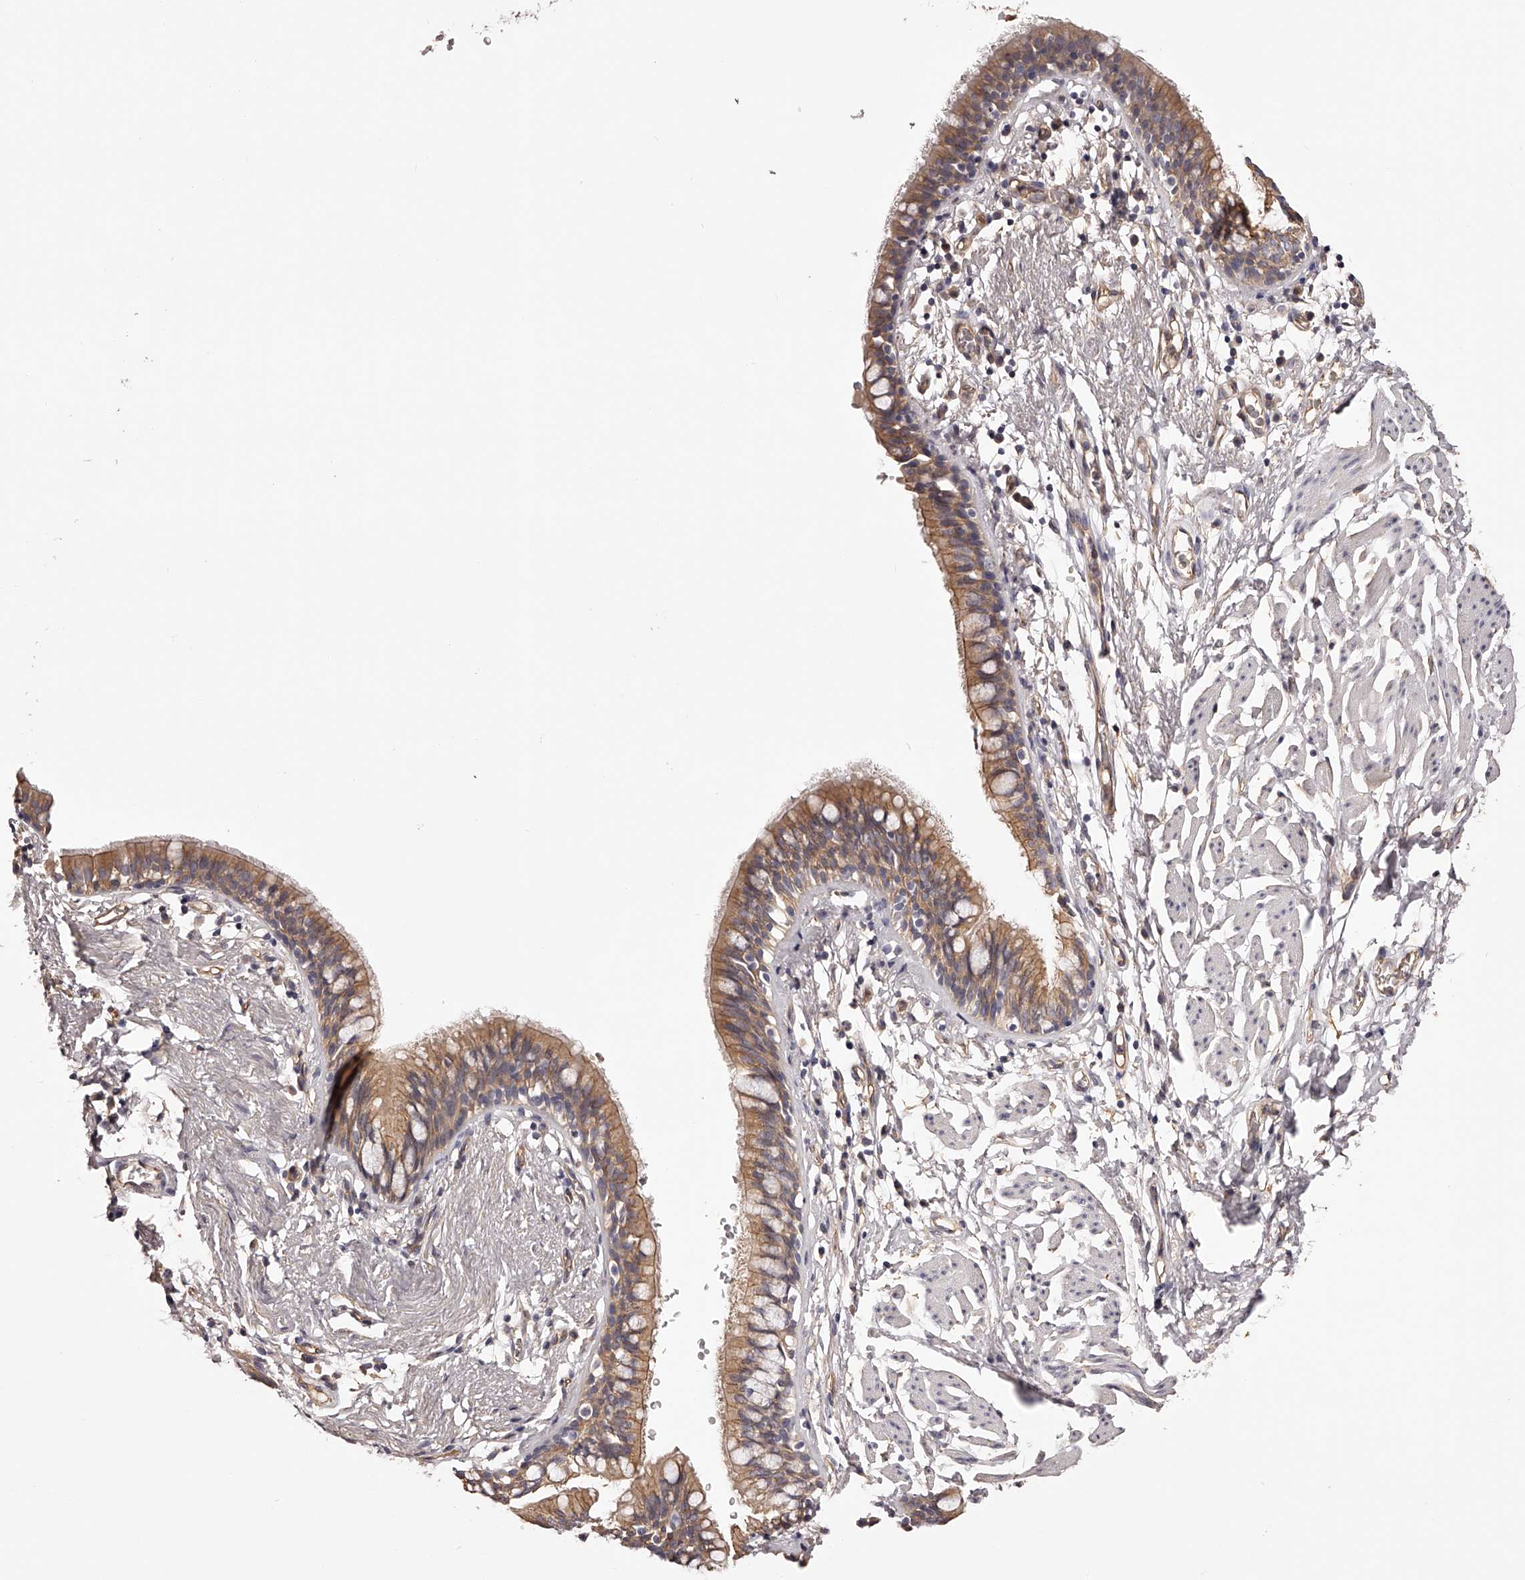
{"staining": {"intensity": "moderate", "quantity": ">75%", "location": "cytoplasmic/membranous"}, "tissue": "bronchus", "cell_type": "Respiratory epithelial cells", "image_type": "normal", "snomed": [{"axis": "morphology", "description": "Normal tissue, NOS"}, {"axis": "topography", "description": "Cartilage tissue"}, {"axis": "topography", "description": "Bronchus"}], "caption": "Immunohistochemical staining of unremarkable human bronchus exhibits medium levels of moderate cytoplasmic/membranous expression in approximately >75% of respiratory epithelial cells. The protein is shown in brown color, while the nuclei are stained blue.", "gene": "LTV1", "patient": {"sex": "female", "age": 36}}